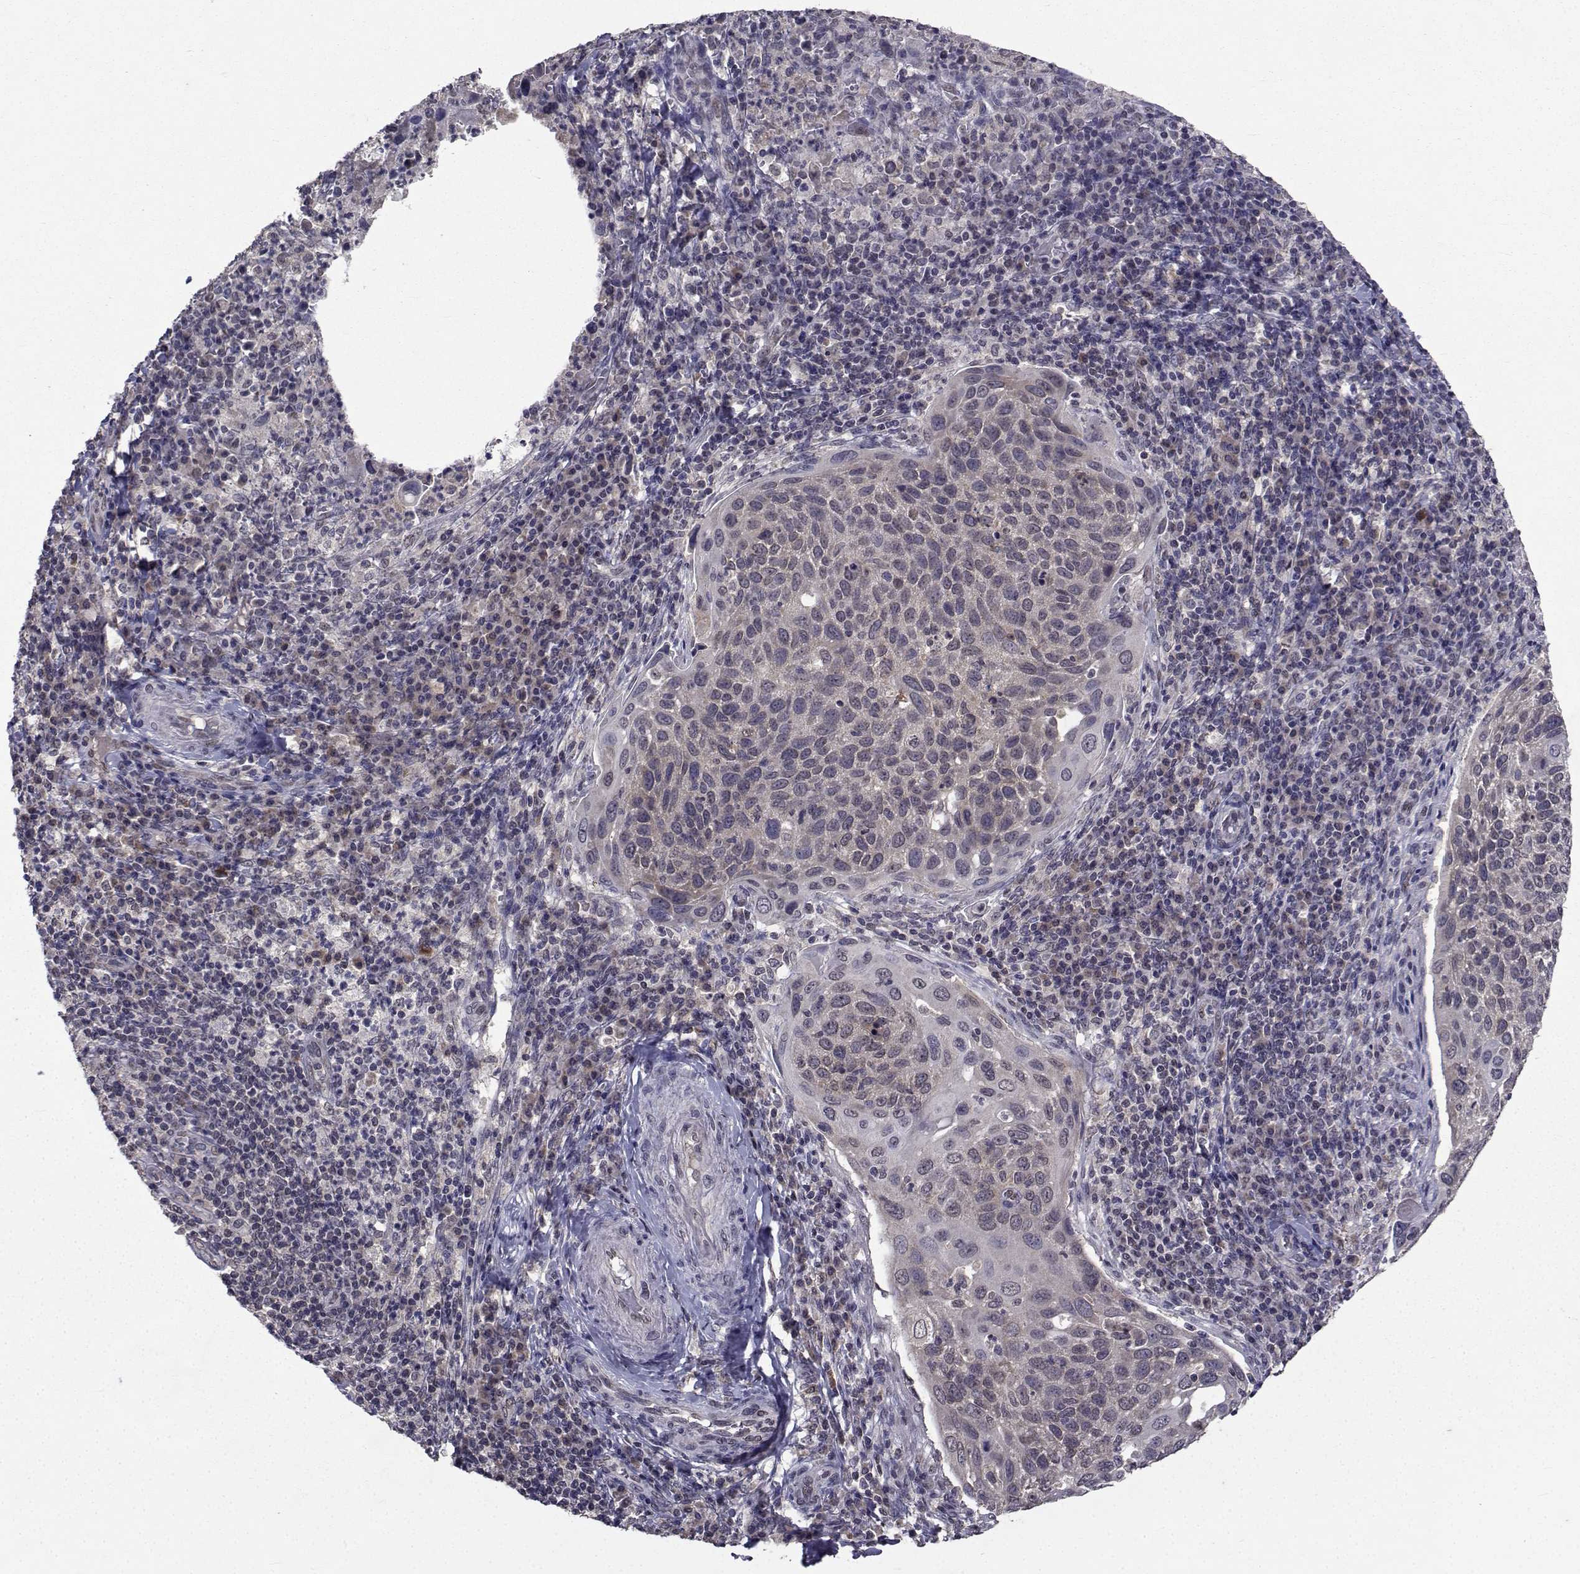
{"staining": {"intensity": "weak", "quantity": "25%-75%", "location": "cytoplasmic/membranous"}, "tissue": "cervical cancer", "cell_type": "Tumor cells", "image_type": "cancer", "snomed": [{"axis": "morphology", "description": "Squamous cell carcinoma, NOS"}, {"axis": "topography", "description": "Cervix"}], "caption": "Tumor cells reveal weak cytoplasmic/membranous positivity in approximately 25%-75% of cells in cervical cancer (squamous cell carcinoma).", "gene": "CYP2S1", "patient": {"sex": "female", "age": 54}}